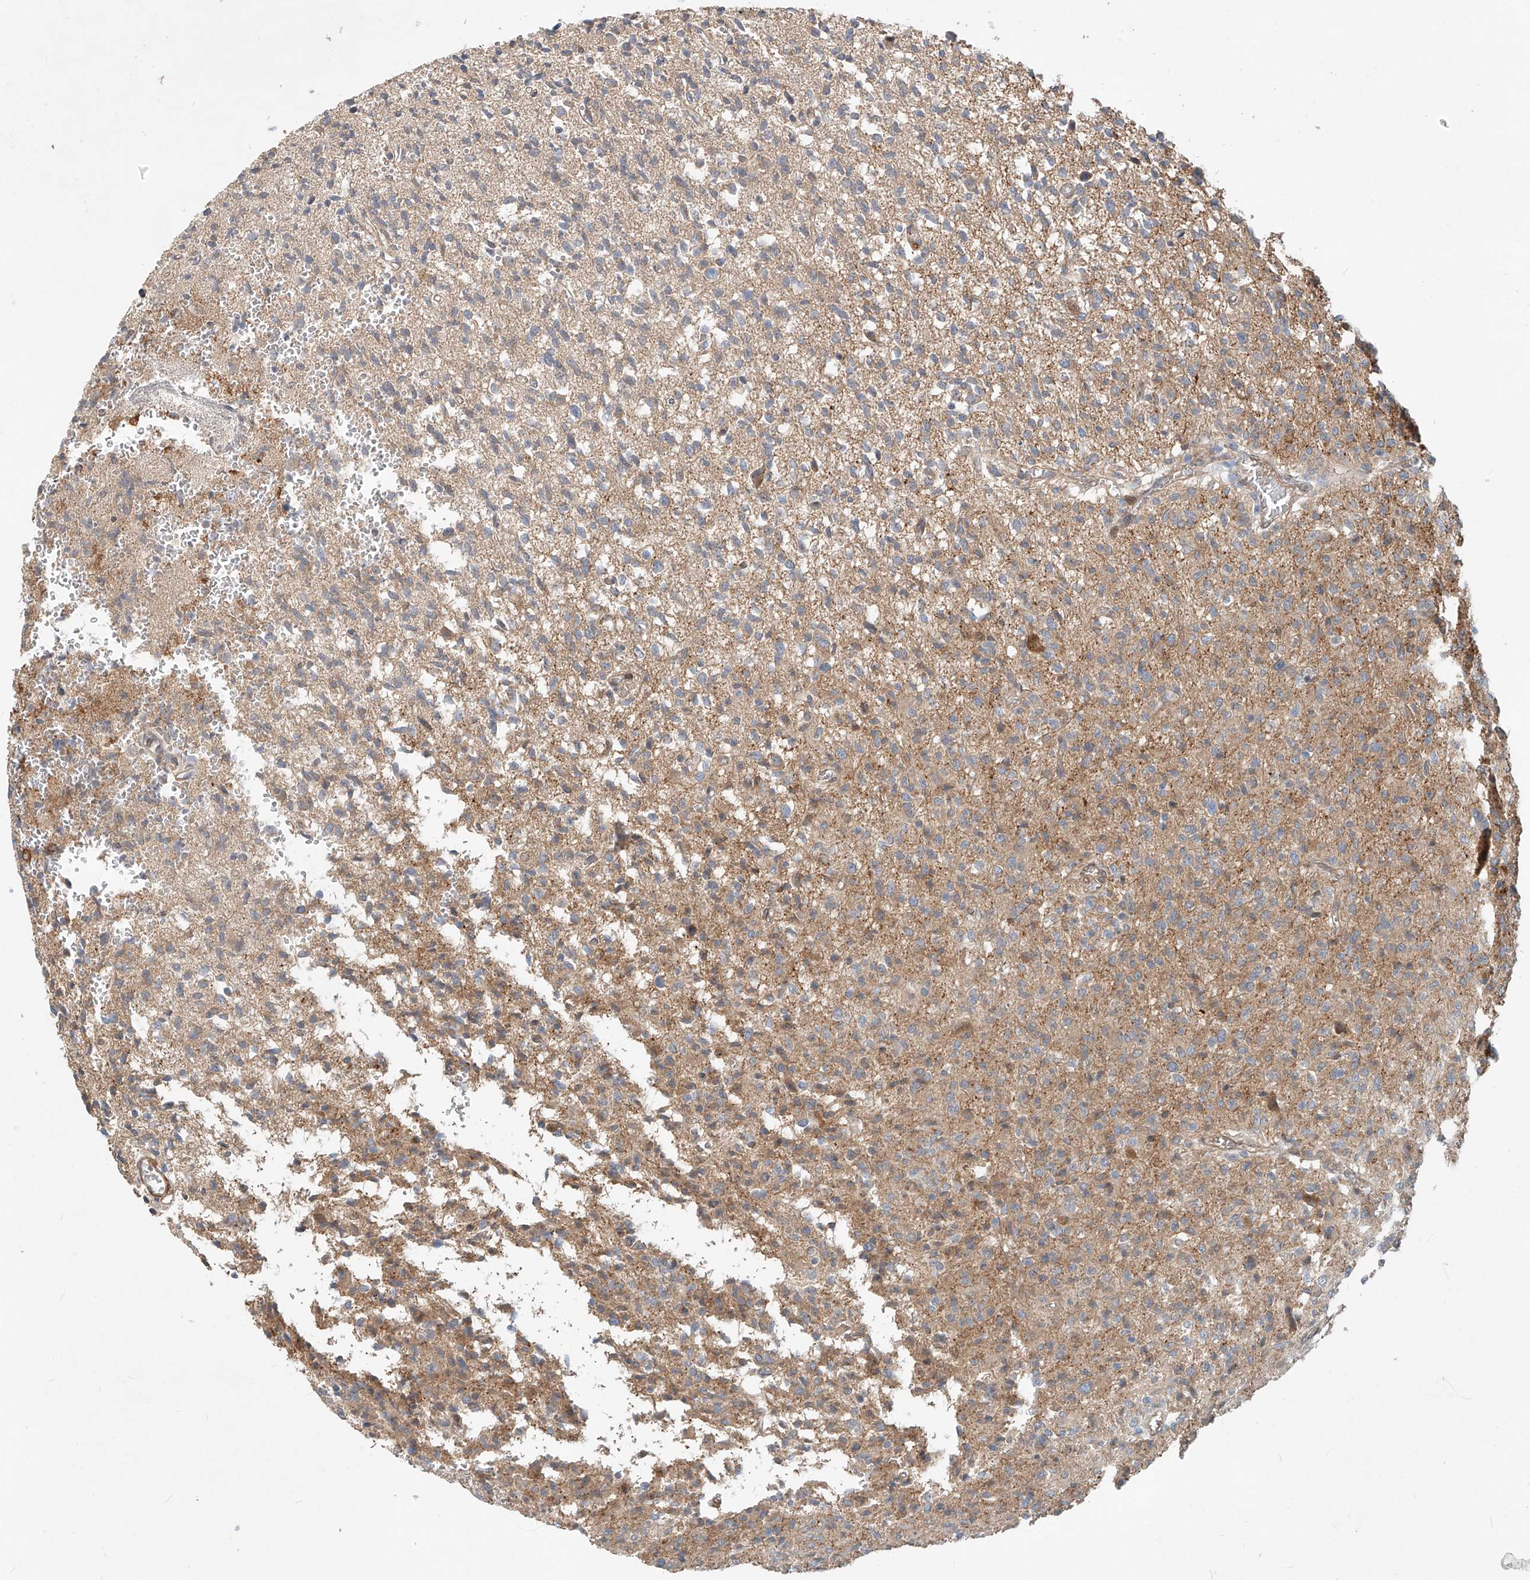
{"staining": {"intensity": "moderate", "quantity": "25%-75%", "location": "cytoplasmic/membranous"}, "tissue": "glioma", "cell_type": "Tumor cells", "image_type": "cancer", "snomed": [{"axis": "morphology", "description": "Glioma, malignant, High grade"}, {"axis": "topography", "description": "Brain"}], "caption": "Moderate cytoplasmic/membranous protein expression is seen in approximately 25%-75% of tumor cells in glioma.", "gene": "SASH1", "patient": {"sex": "female", "age": 57}}